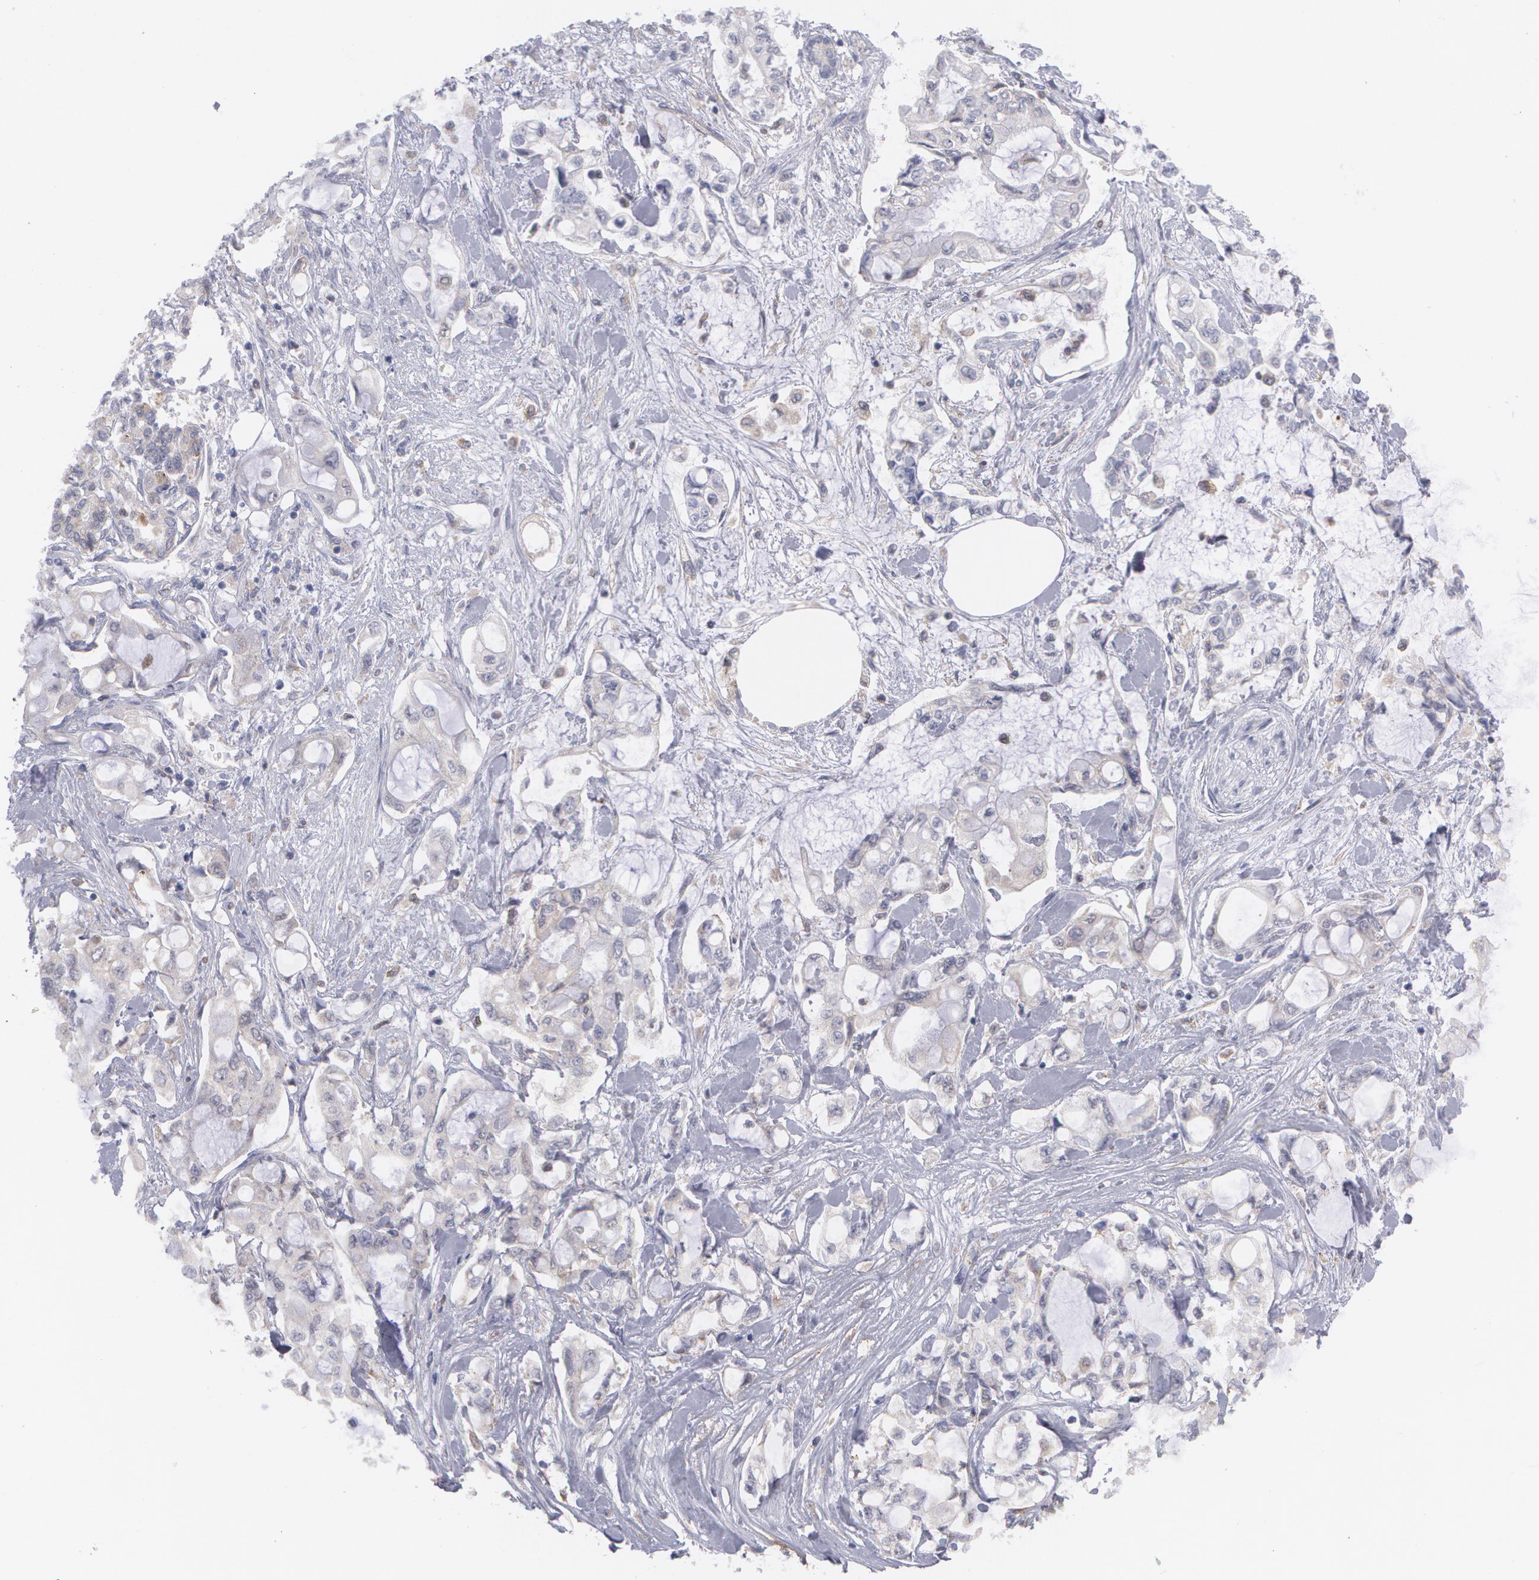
{"staining": {"intensity": "weak", "quantity": "<25%", "location": "cytoplasmic/membranous"}, "tissue": "pancreatic cancer", "cell_type": "Tumor cells", "image_type": "cancer", "snomed": [{"axis": "morphology", "description": "Adenocarcinoma, NOS"}, {"axis": "topography", "description": "Pancreas"}], "caption": "Adenocarcinoma (pancreatic) was stained to show a protein in brown. There is no significant expression in tumor cells. (DAB (3,3'-diaminobenzidine) immunohistochemistry (IHC) with hematoxylin counter stain).", "gene": "MTHFD1", "patient": {"sex": "female", "age": 70}}